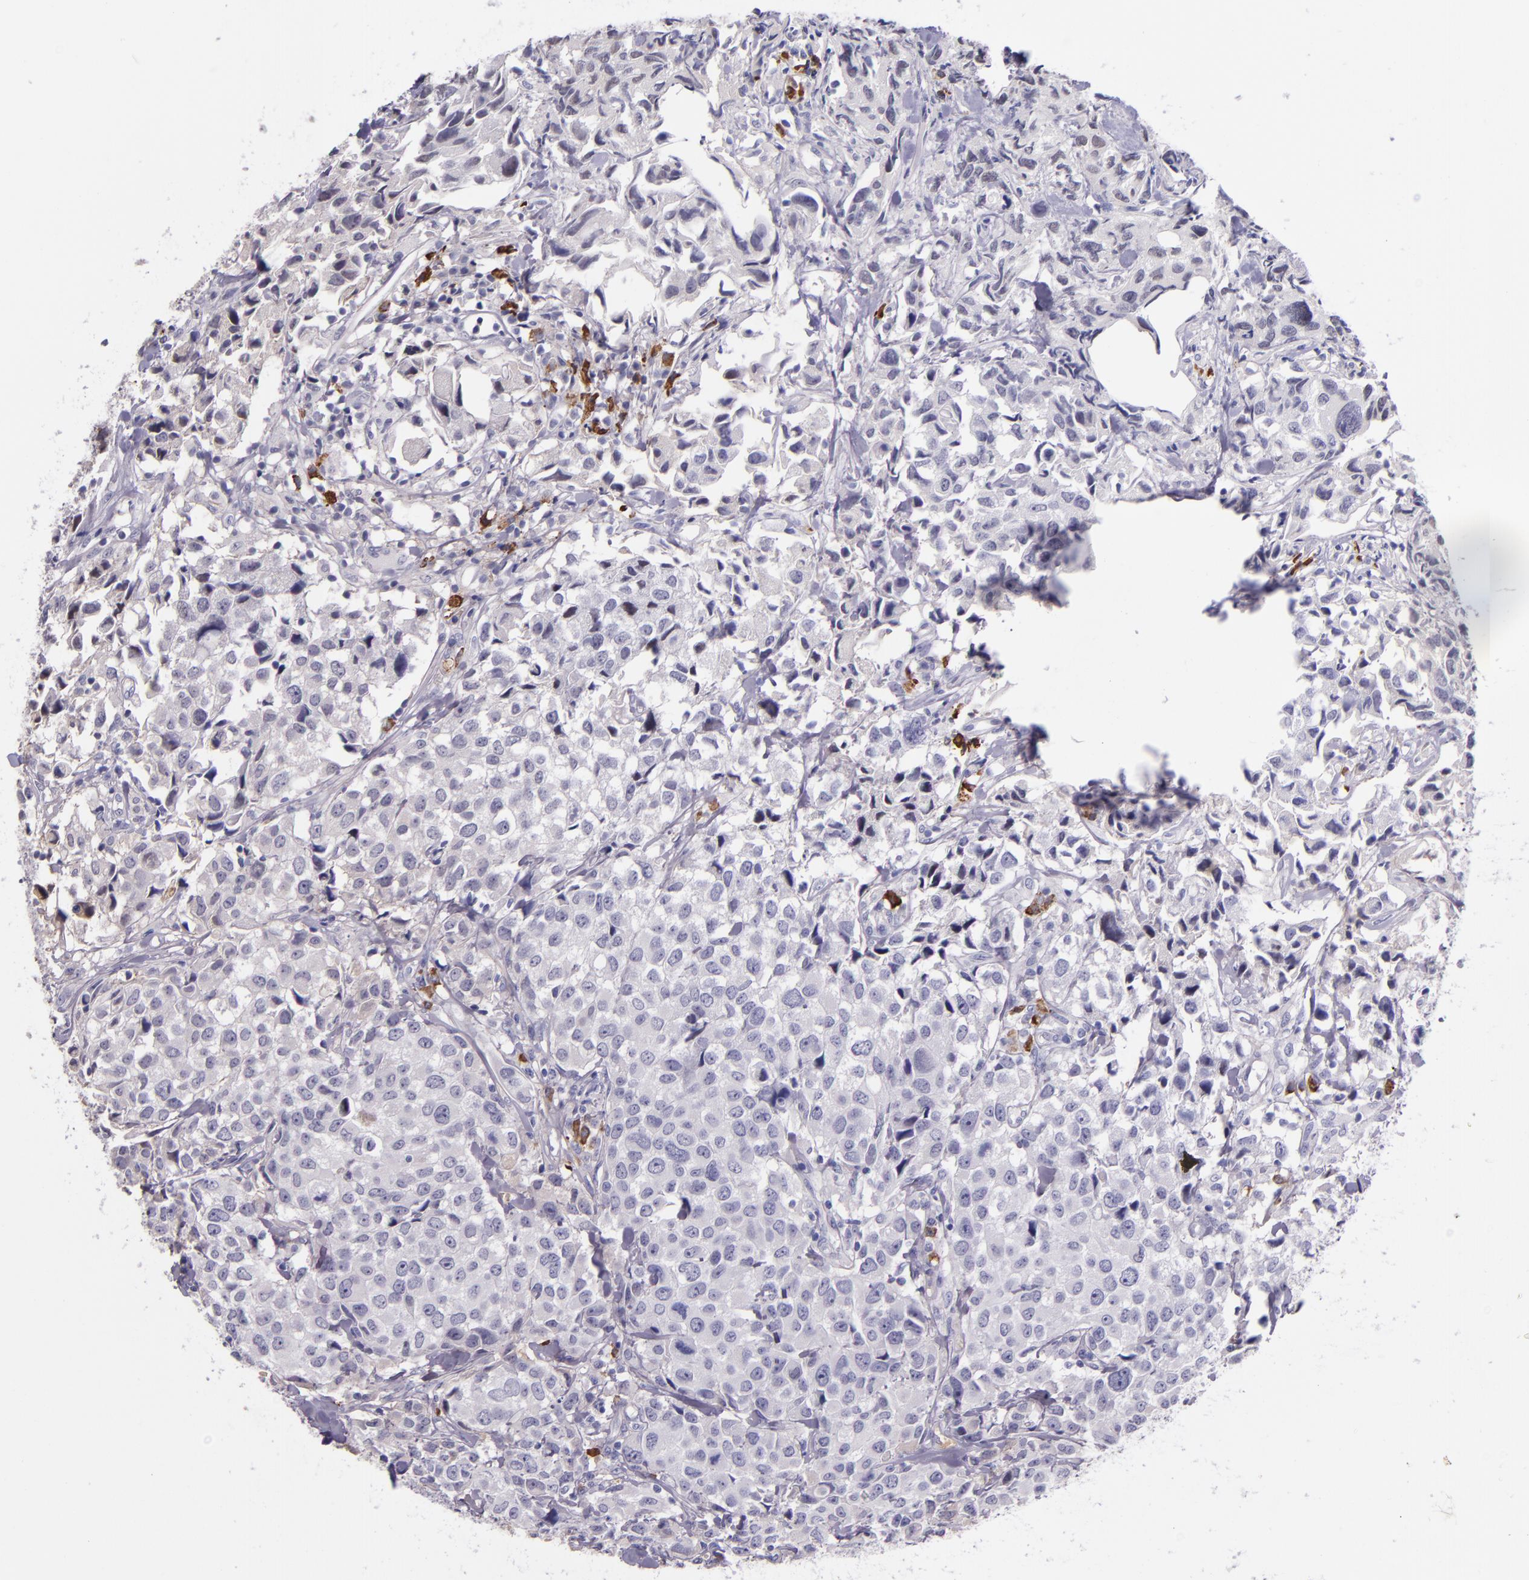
{"staining": {"intensity": "negative", "quantity": "none", "location": "none"}, "tissue": "urothelial cancer", "cell_type": "Tumor cells", "image_type": "cancer", "snomed": [{"axis": "morphology", "description": "Urothelial carcinoma, High grade"}, {"axis": "topography", "description": "Urinary bladder"}], "caption": "An immunohistochemistry histopathology image of urothelial carcinoma (high-grade) is shown. There is no staining in tumor cells of urothelial carcinoma (high-grade). (DAB (3,3'-diaminobenzidine) IHC, high magnification).", "gene": "KNG1", "patient": {"sex": "female", "age": 75}}